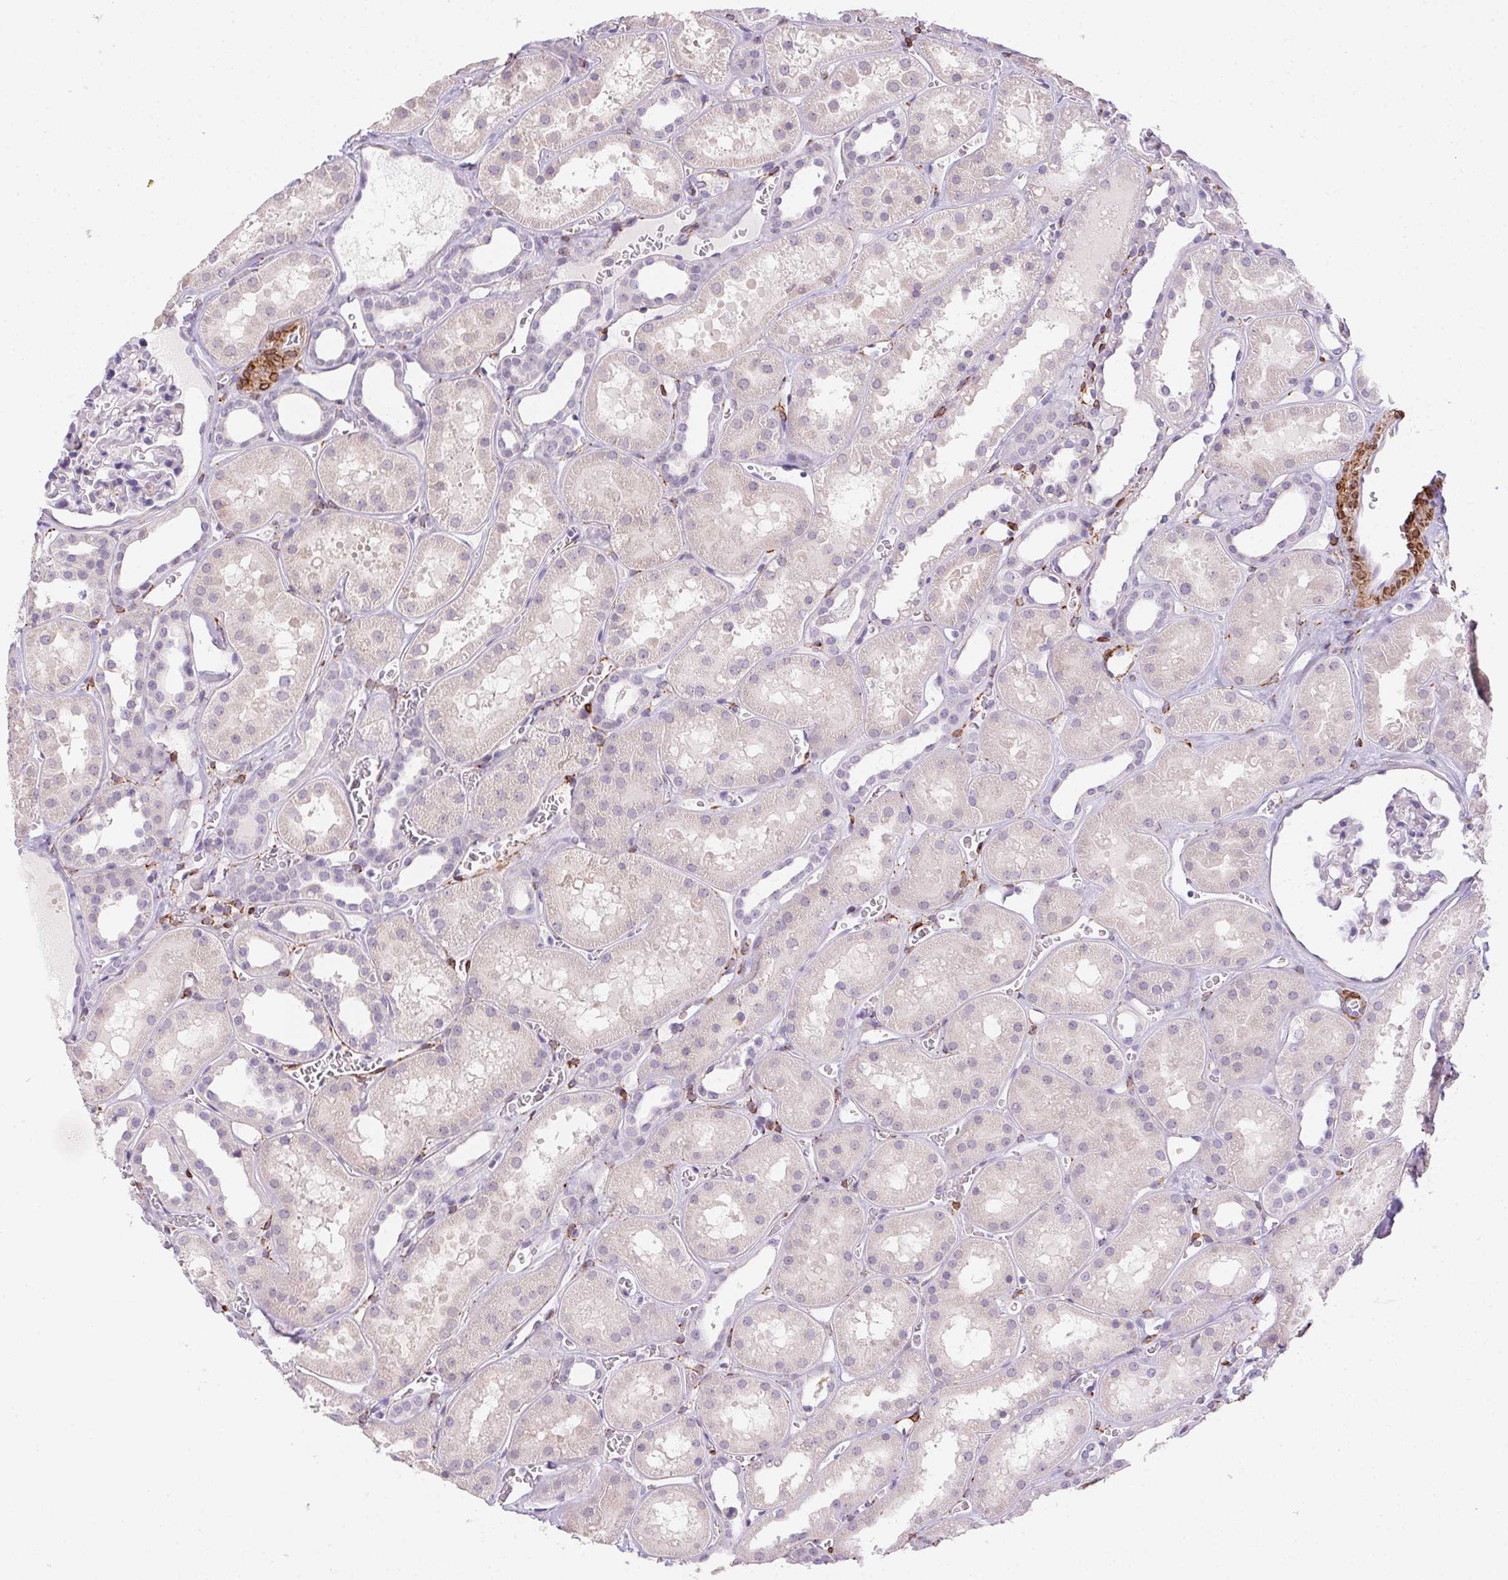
{"staining": {"intensity": "negative", "quantity": "none", "location": "none"}, "tissue": "kidney", "cell_type": "Cells in glomeruli", "image_type": "normal", "snomed": [{"axis": "morphology", "description": "Normal tissue, NOS"}, {"axis": "topography", "description": "Kidney"}], "caption": "Protein analysis of unremarkable kidney exhibits no significant staining in cells in glomeruli.", "gene": "HRC", "patient": {"sex": "female", "age": 41}}